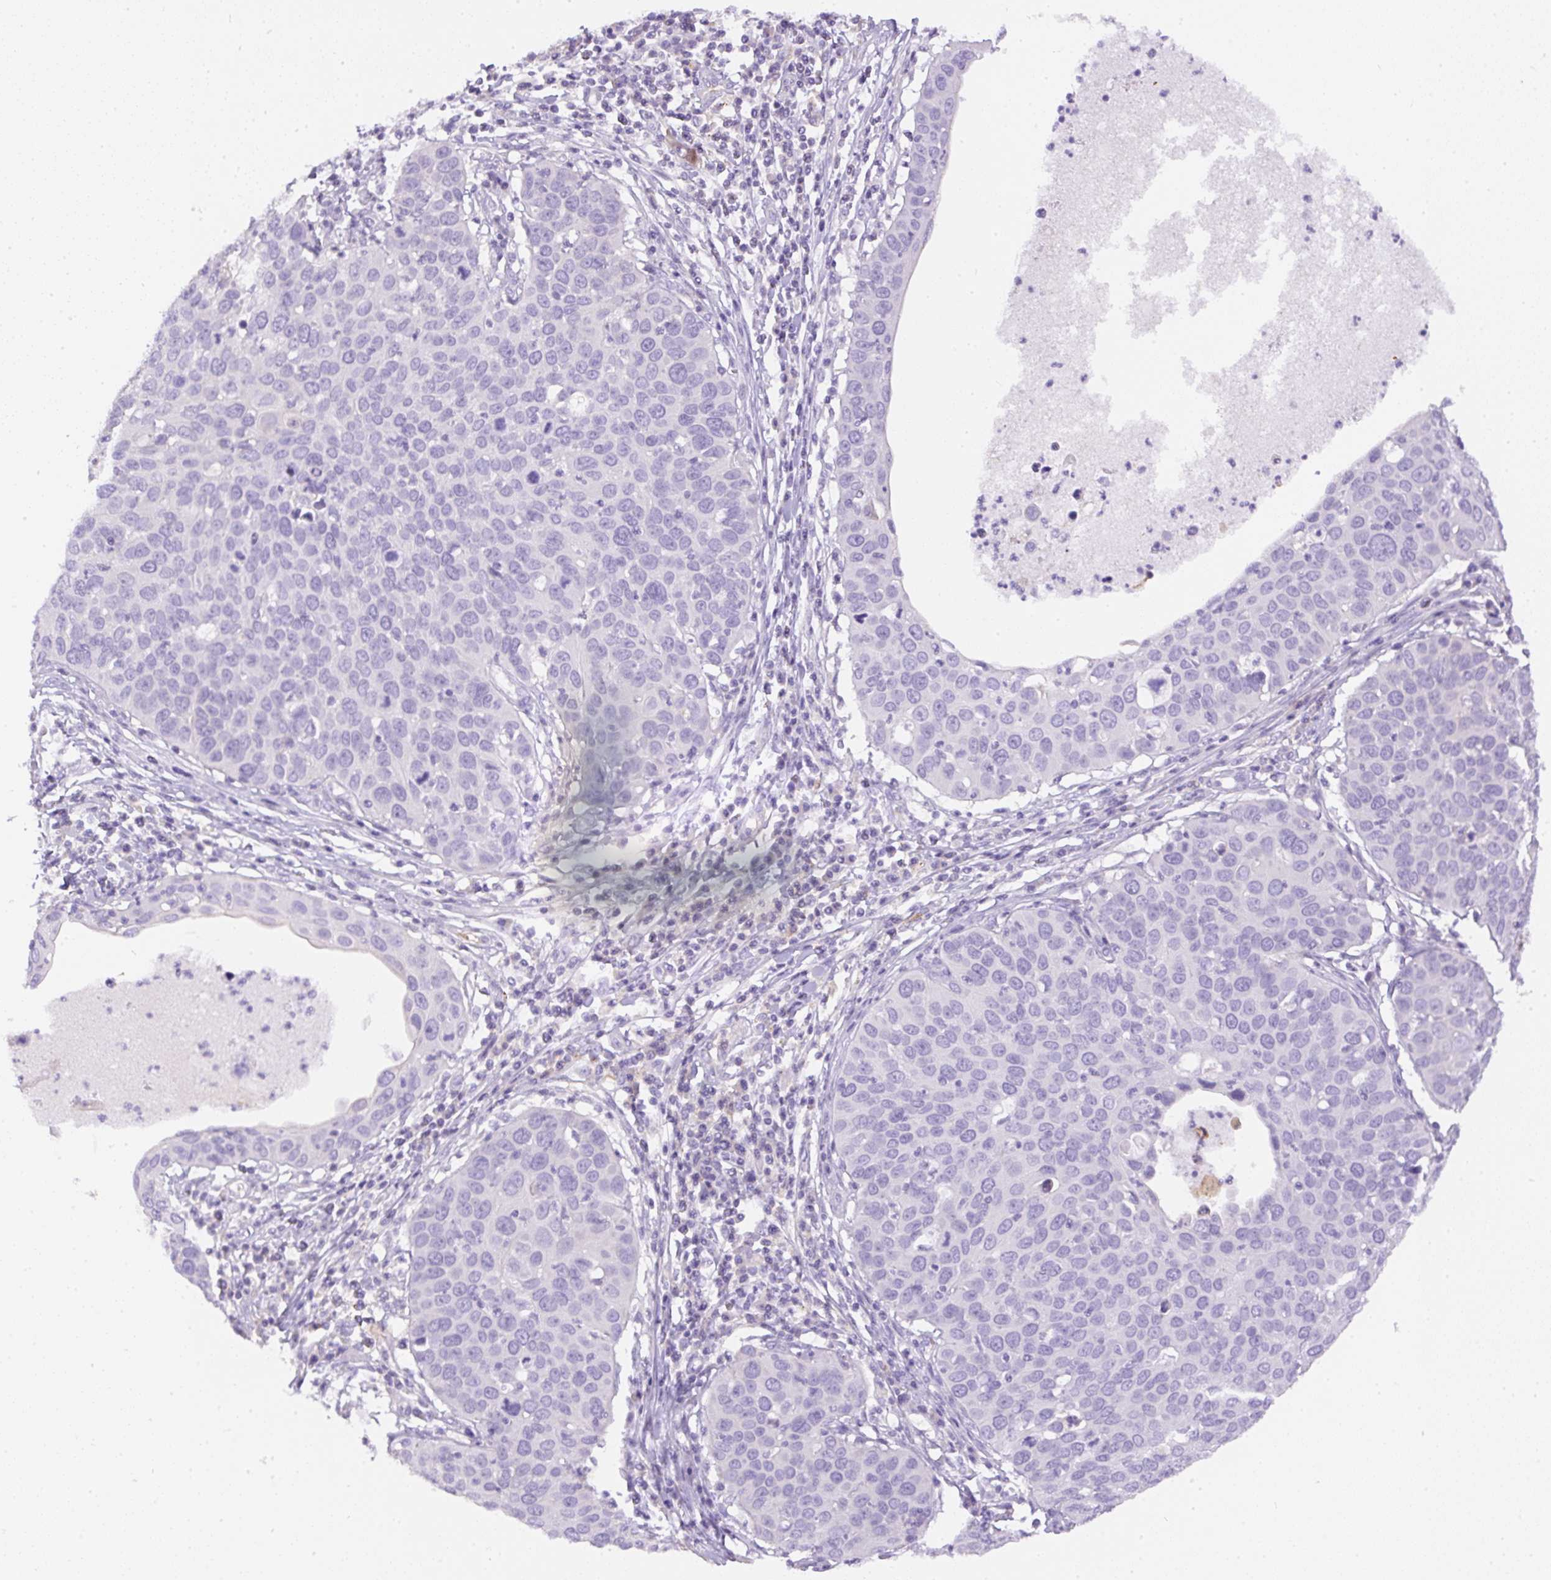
{"staining": {"intensity": "negative", "quantity": "none", "location": "none"}, "tissue": "cervical cancer", "cell_type": "Tumor cells", "image_type": "cancer", "snomed": [{"axis": "morphology", "description": "Squamous cell carcinoma, NOS"}, {"axis": "topography", "description": "Cervix"}], "caption": "Cervical cancer (squamous cell carcinoma) stained for a protein using IHC exhibits no positivity tumor cells.", "gene": "APCS", "patient": {"sex": "female", "age": 36}}